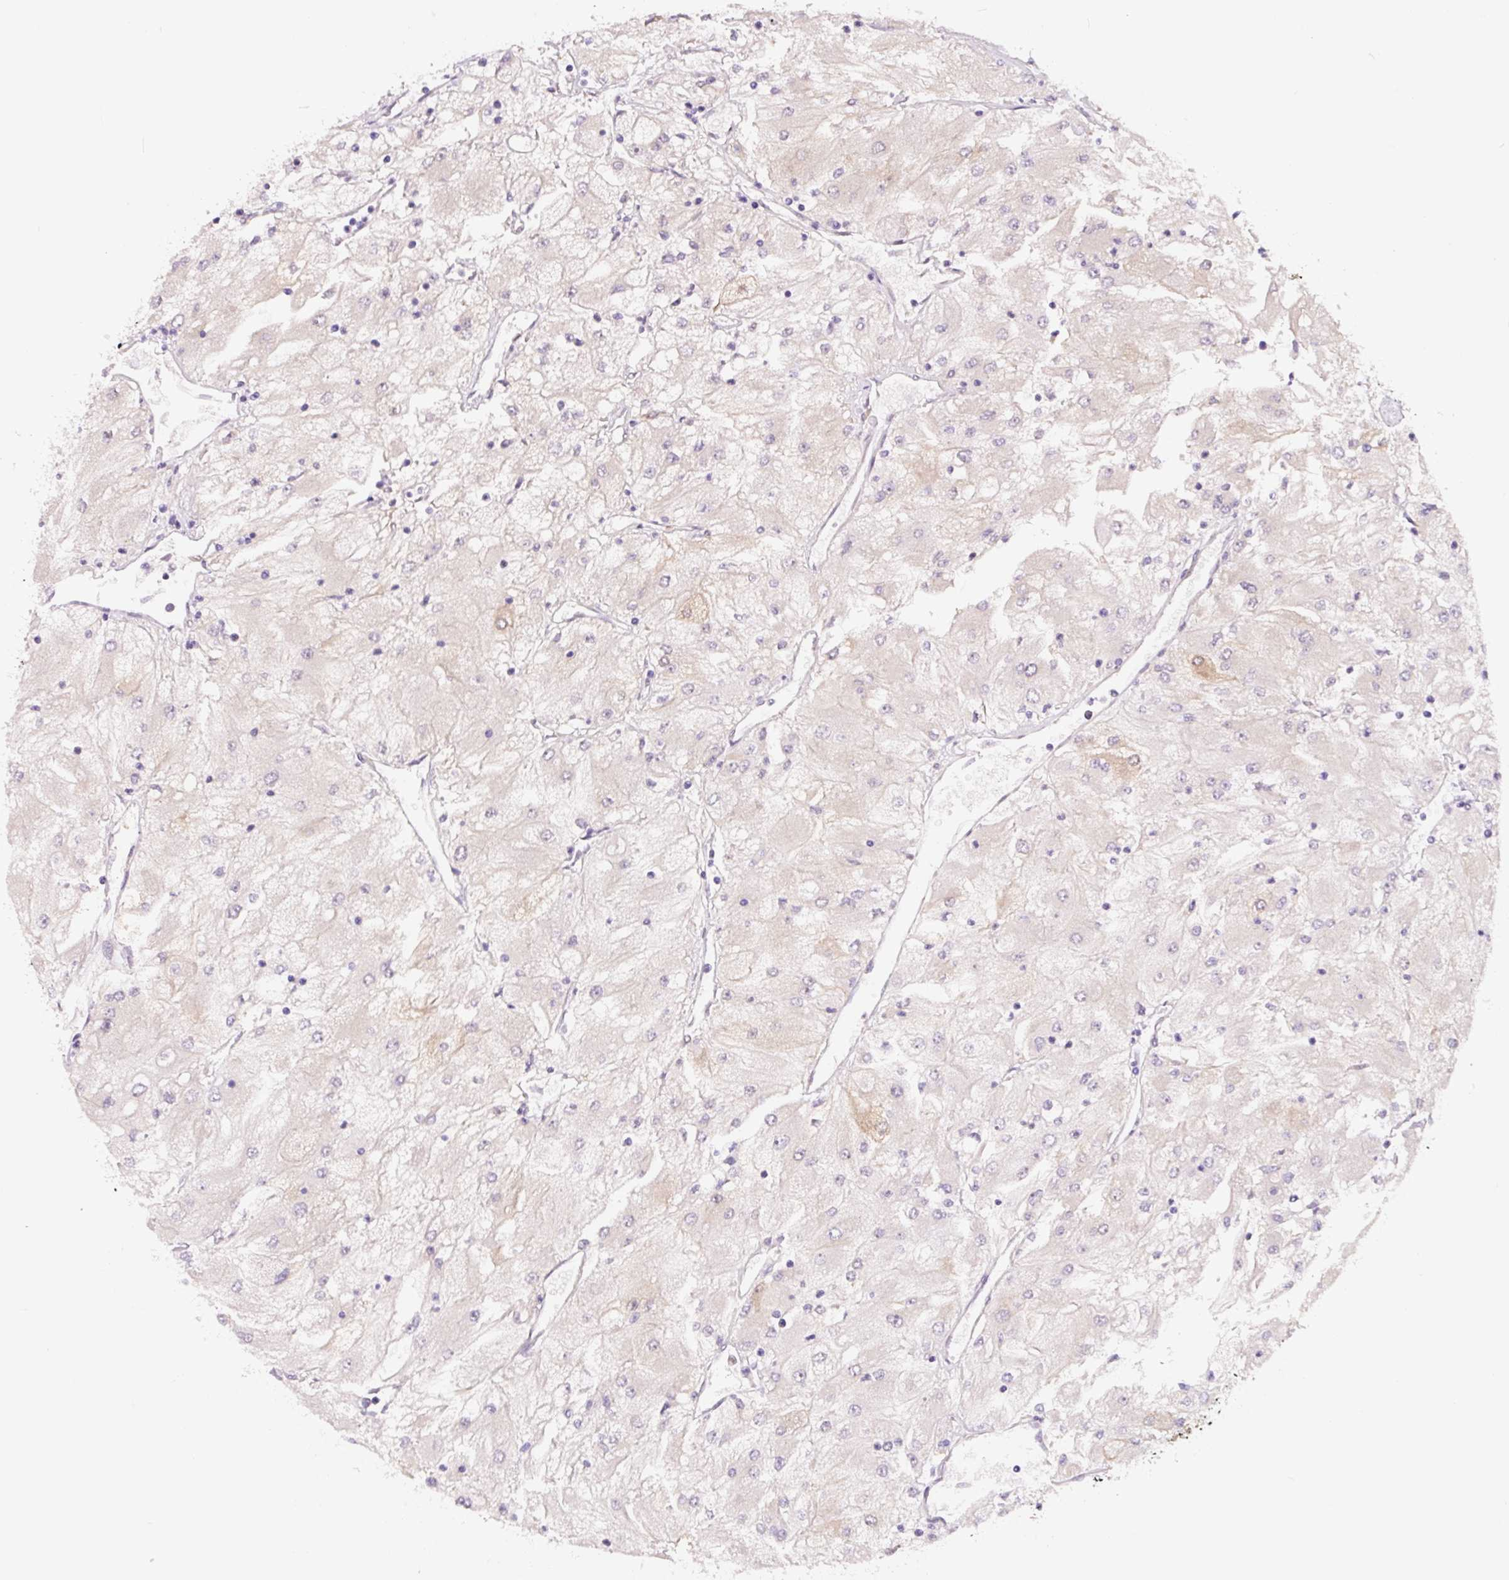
{"staining": {"intensity": "weak", "quantity": "25%-75%", "location": "cytoplasmic/membranous"}, "tissue": "renal cancer", "cell_type": "Tumor cells", "image_type": "cancer", "snomed": [{"axis": "morphology", "description": "Adenocarcinoma, NOS"}, {"axis": "topography", "description": "Kidney"}], "caption": "Protein staining of renal adenocarcinoma tissue reveals weak cytoplasmic/membranous positivity in about 25%-75% of tumor cells.", "gene": "ASRGL1", "patient": {"sex": "male", "age": 80}}